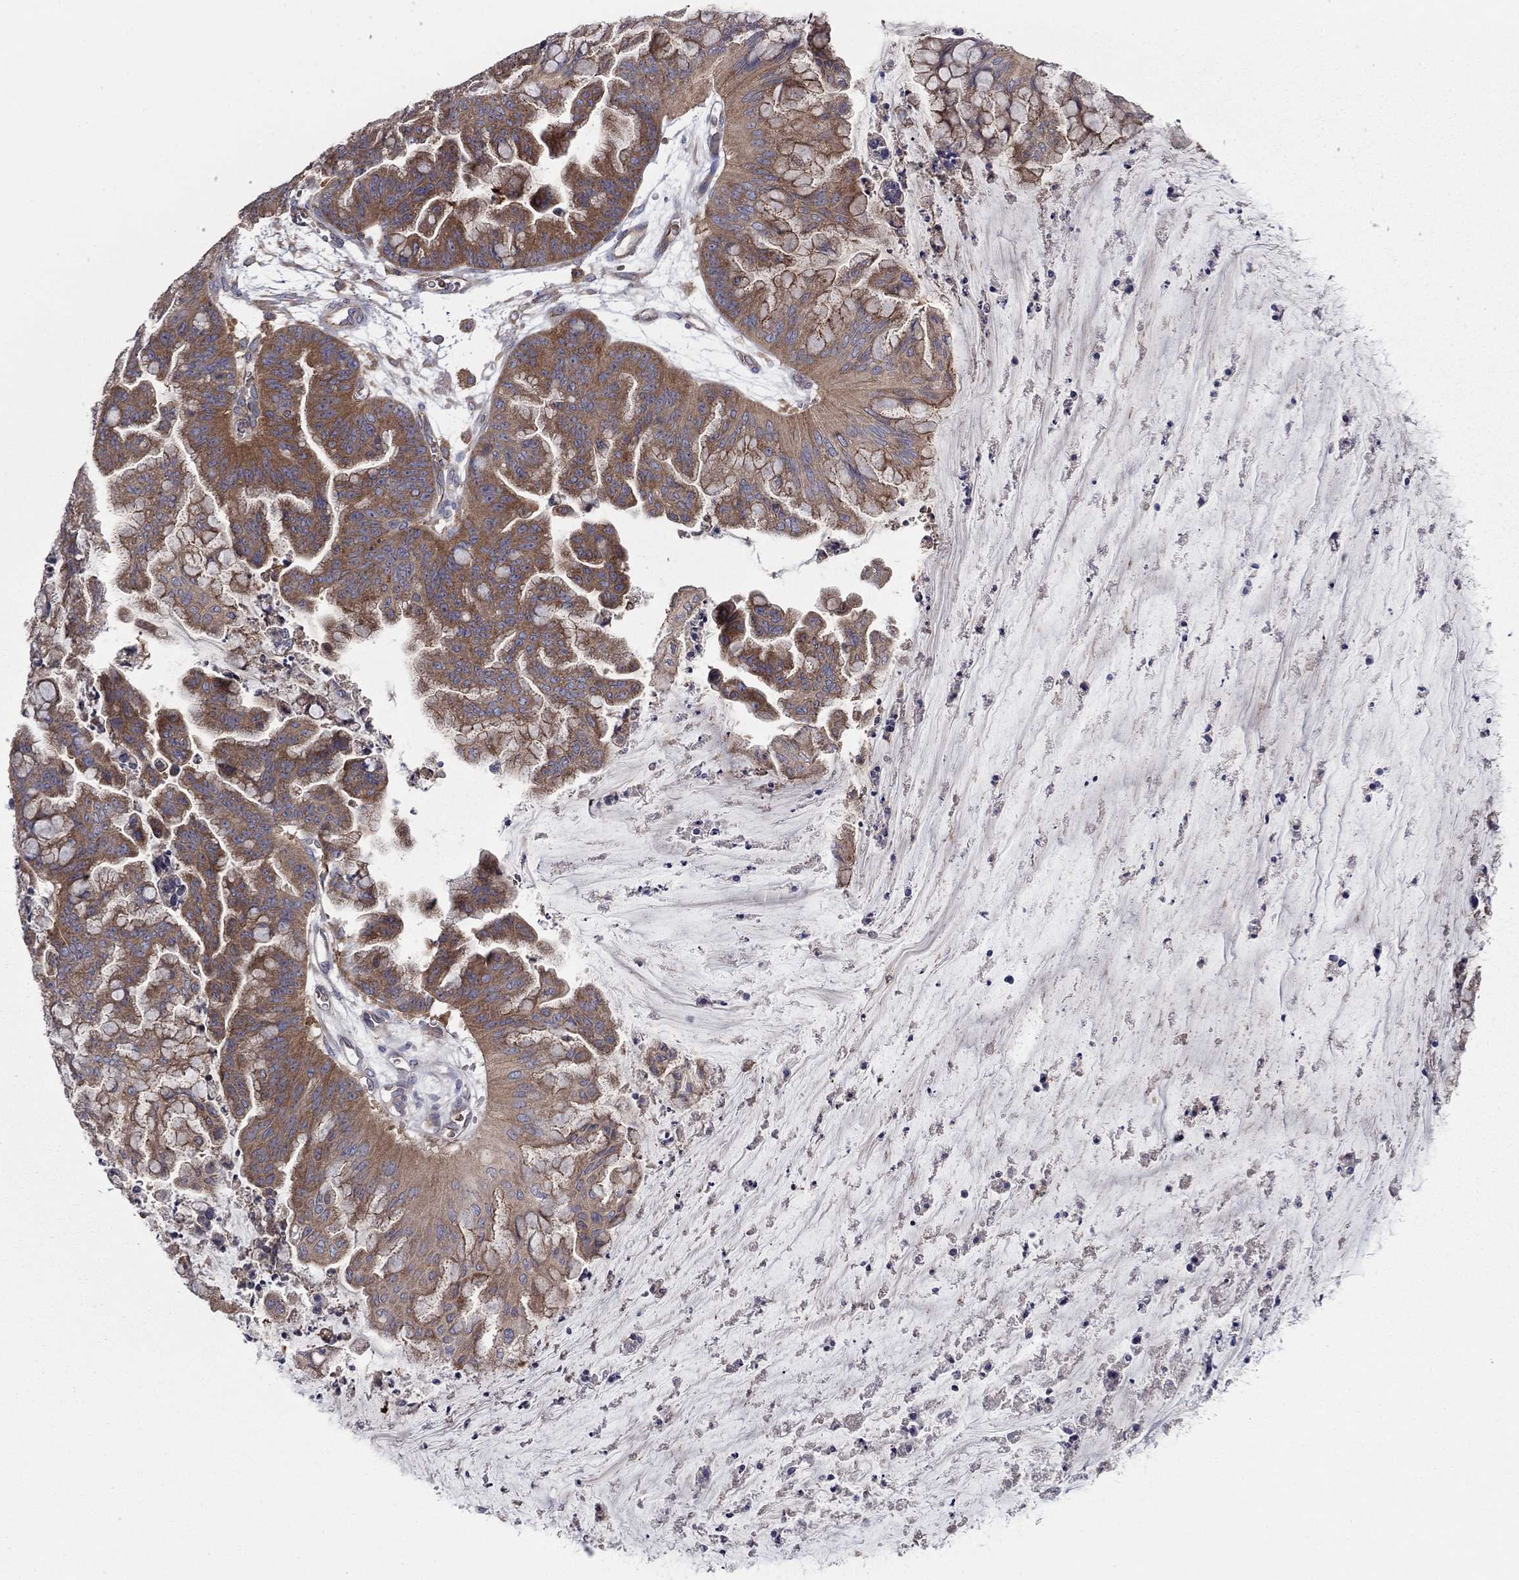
{"staining": {"intensity": "moderate", "quantity": ">75%", "location": "cytoplasmic/membranous"}, "tissue": "ovarian cancer", "cell_type": "Tumor cells", "image_type": "cancer", "snomed": [{"axis": "morphology", "description": "Cystadenocarcinoma, mucinous, NOS"}, {"axis": "topography", "description": "Ovary"}], "caption": "The immunohistochemical stain highlights moderate cytoplasmic/membranous expression in tumor cells of mucinous cystadenocarcinoma (ovarian) tissue.", "gene": "RNF123", "patient": {"sex": "female", "age": 67}}